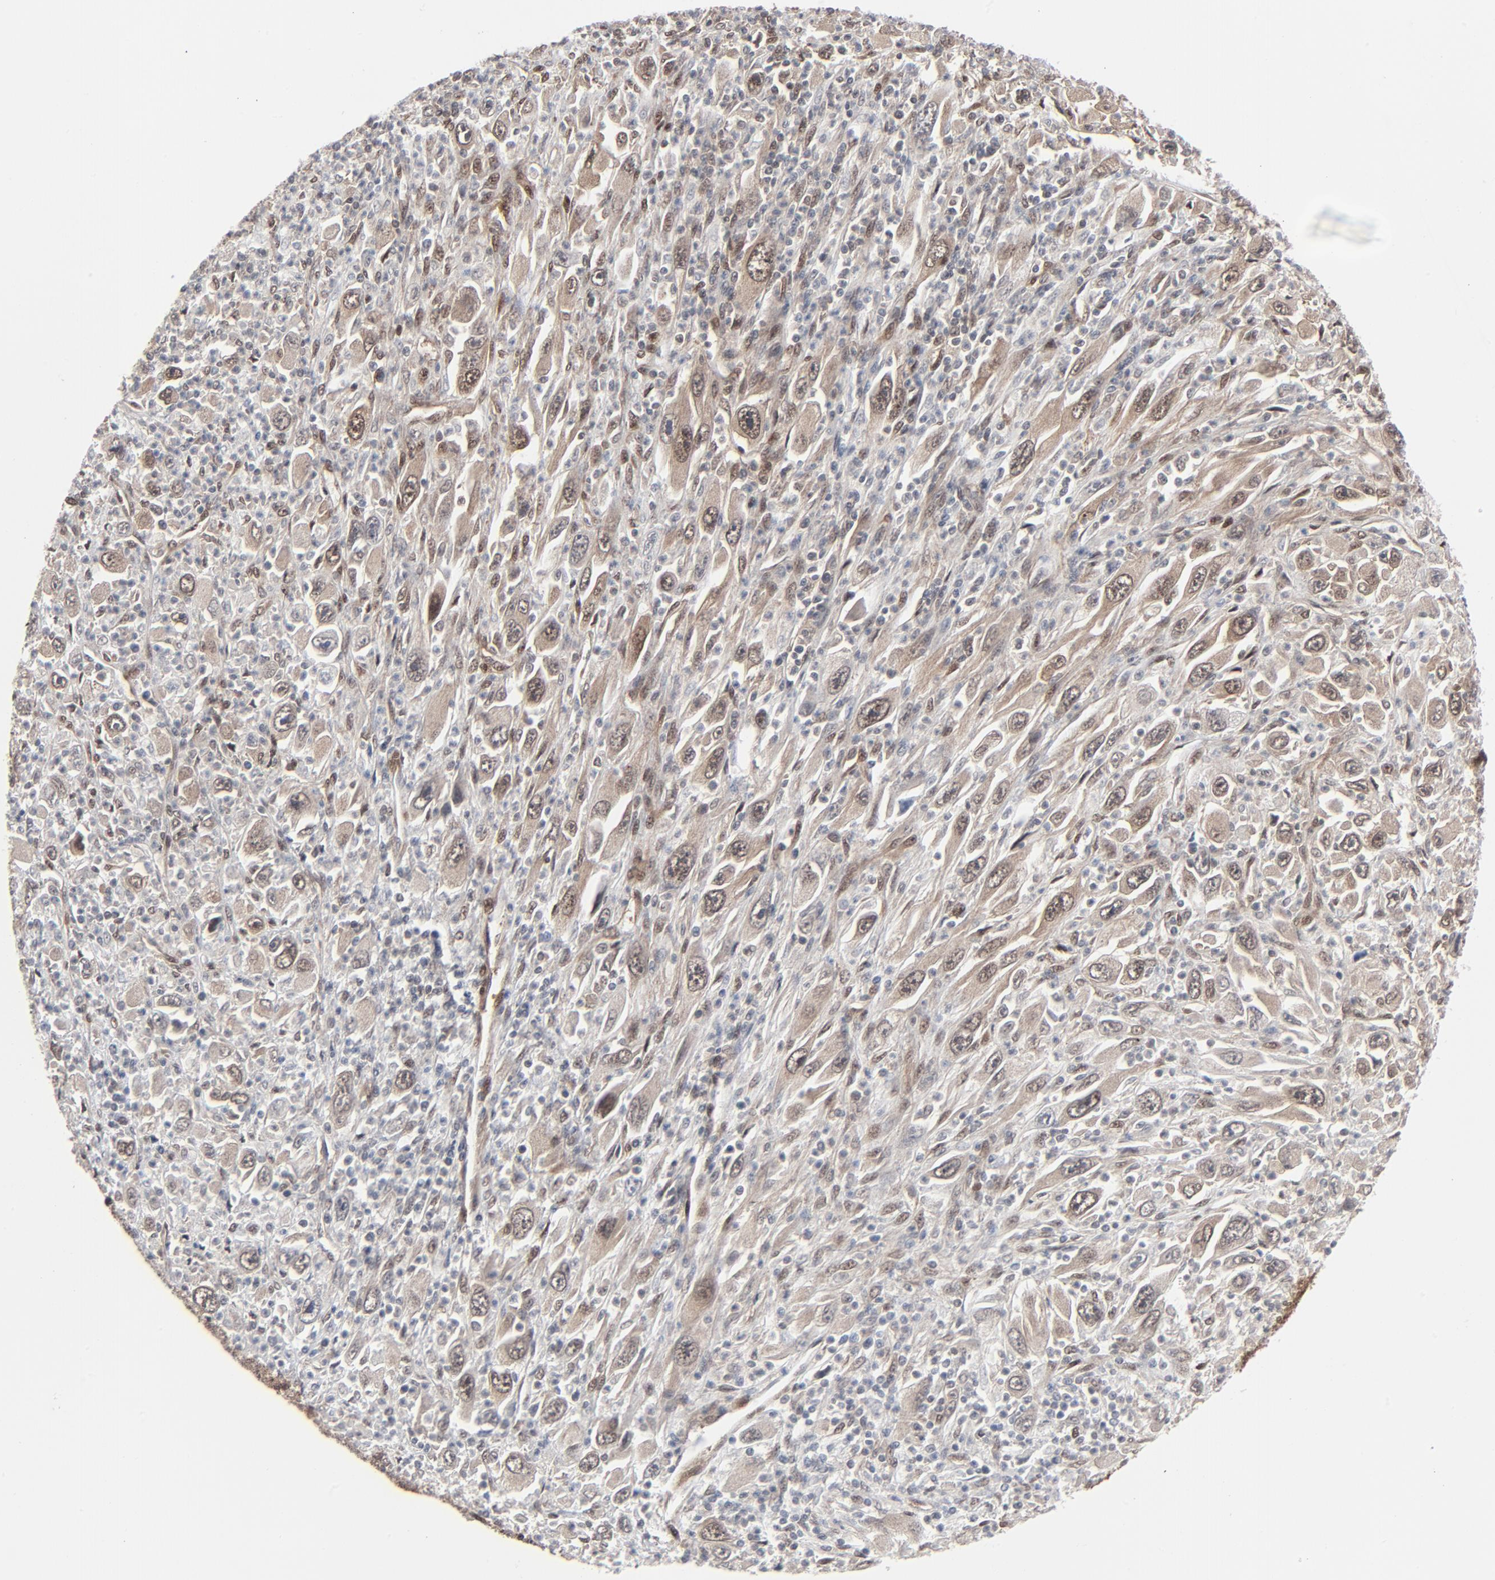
{"staining": {"intensity": "moderate", "quantity": ">75%", "location": "cytoplasmic/membranous,nuclear"}, "tissue": "melanoma", "cell_type": "Tumor cells", "image_type": "cancer", "snomed": [{"axis": "morphology", "description": "Malignant melanoma, Metastatic site"}, {"axis": "topography", "description": "Skin"}], "caption": "Approximately >75% of tumor cells in malignant melanoma (metastatic site) exhibit moderate cytoplasmic/membranous and nuclear protein expression as visualized by brown immunohistochemical staining.", "gene": "AKT1", "patient": {"sex": "female", "age": 56}}